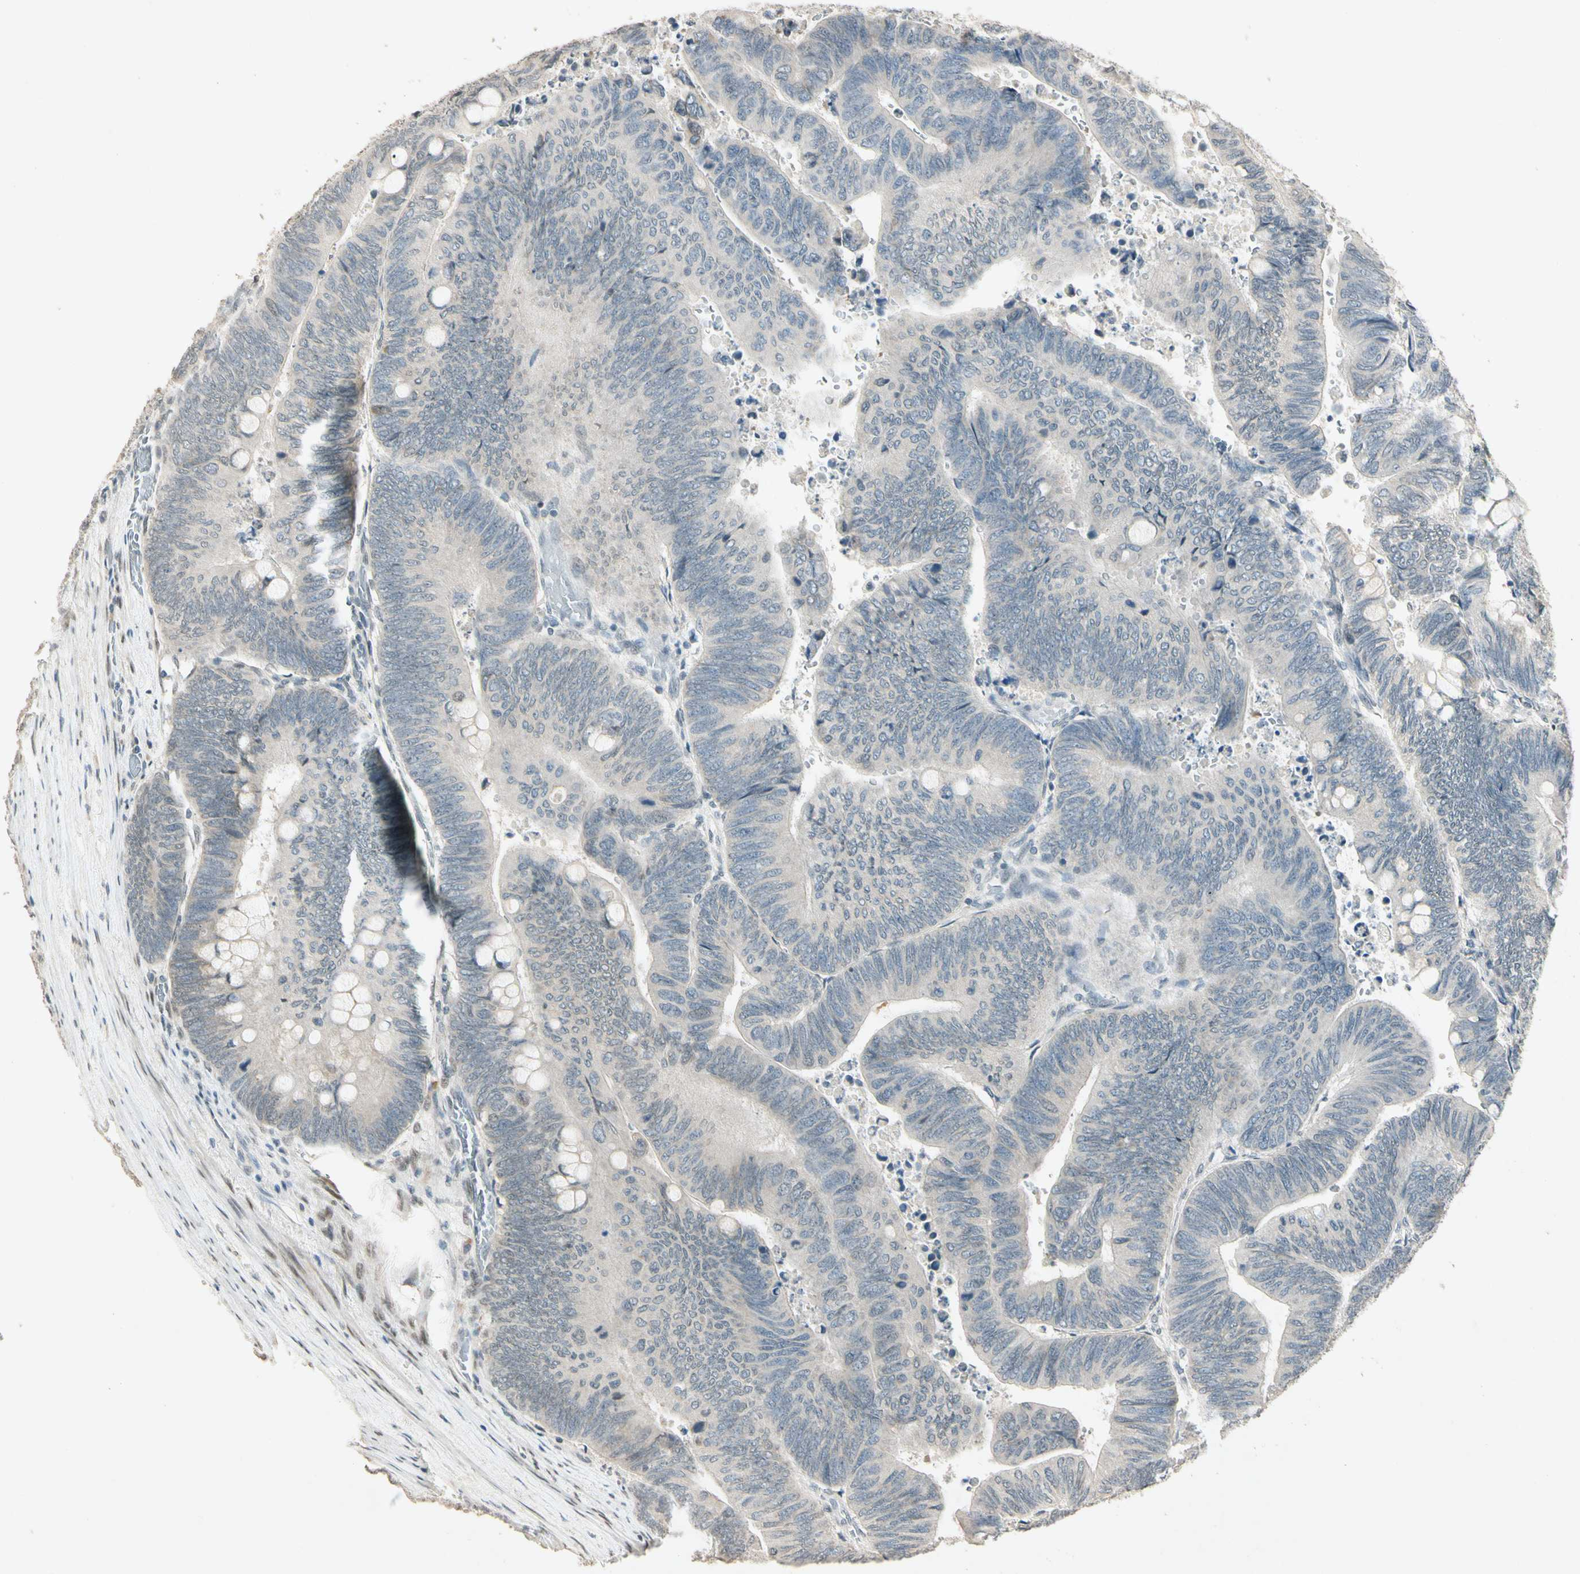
{"staining": {"intensity": "negative", "quantity": "none", "location": "none"}, "tissue": "colorectal cancer", "cell_type": "Tumor cells", "image_type": "cancer", "snomed": [{"axis": "morphology", "description": "Normal tissue, NOS"}, {"axis": "morphology", "description": "Adenocarcinoma, NOS"}, {"axis": "topography", "description": "Rectum"}, {"axis": "topography", "description": "Peripheral nerve tissue"}], "caption": "Colorectal cancer was stained to show a protein in brown. There is no significant staining in tumor cells. (Brightfield microscopy of DAB (3,3'-diaminobenzidine) IHC at high magnification).", "gene": "ZBTB4", "patient": {"sex": "male", "age": 92}}